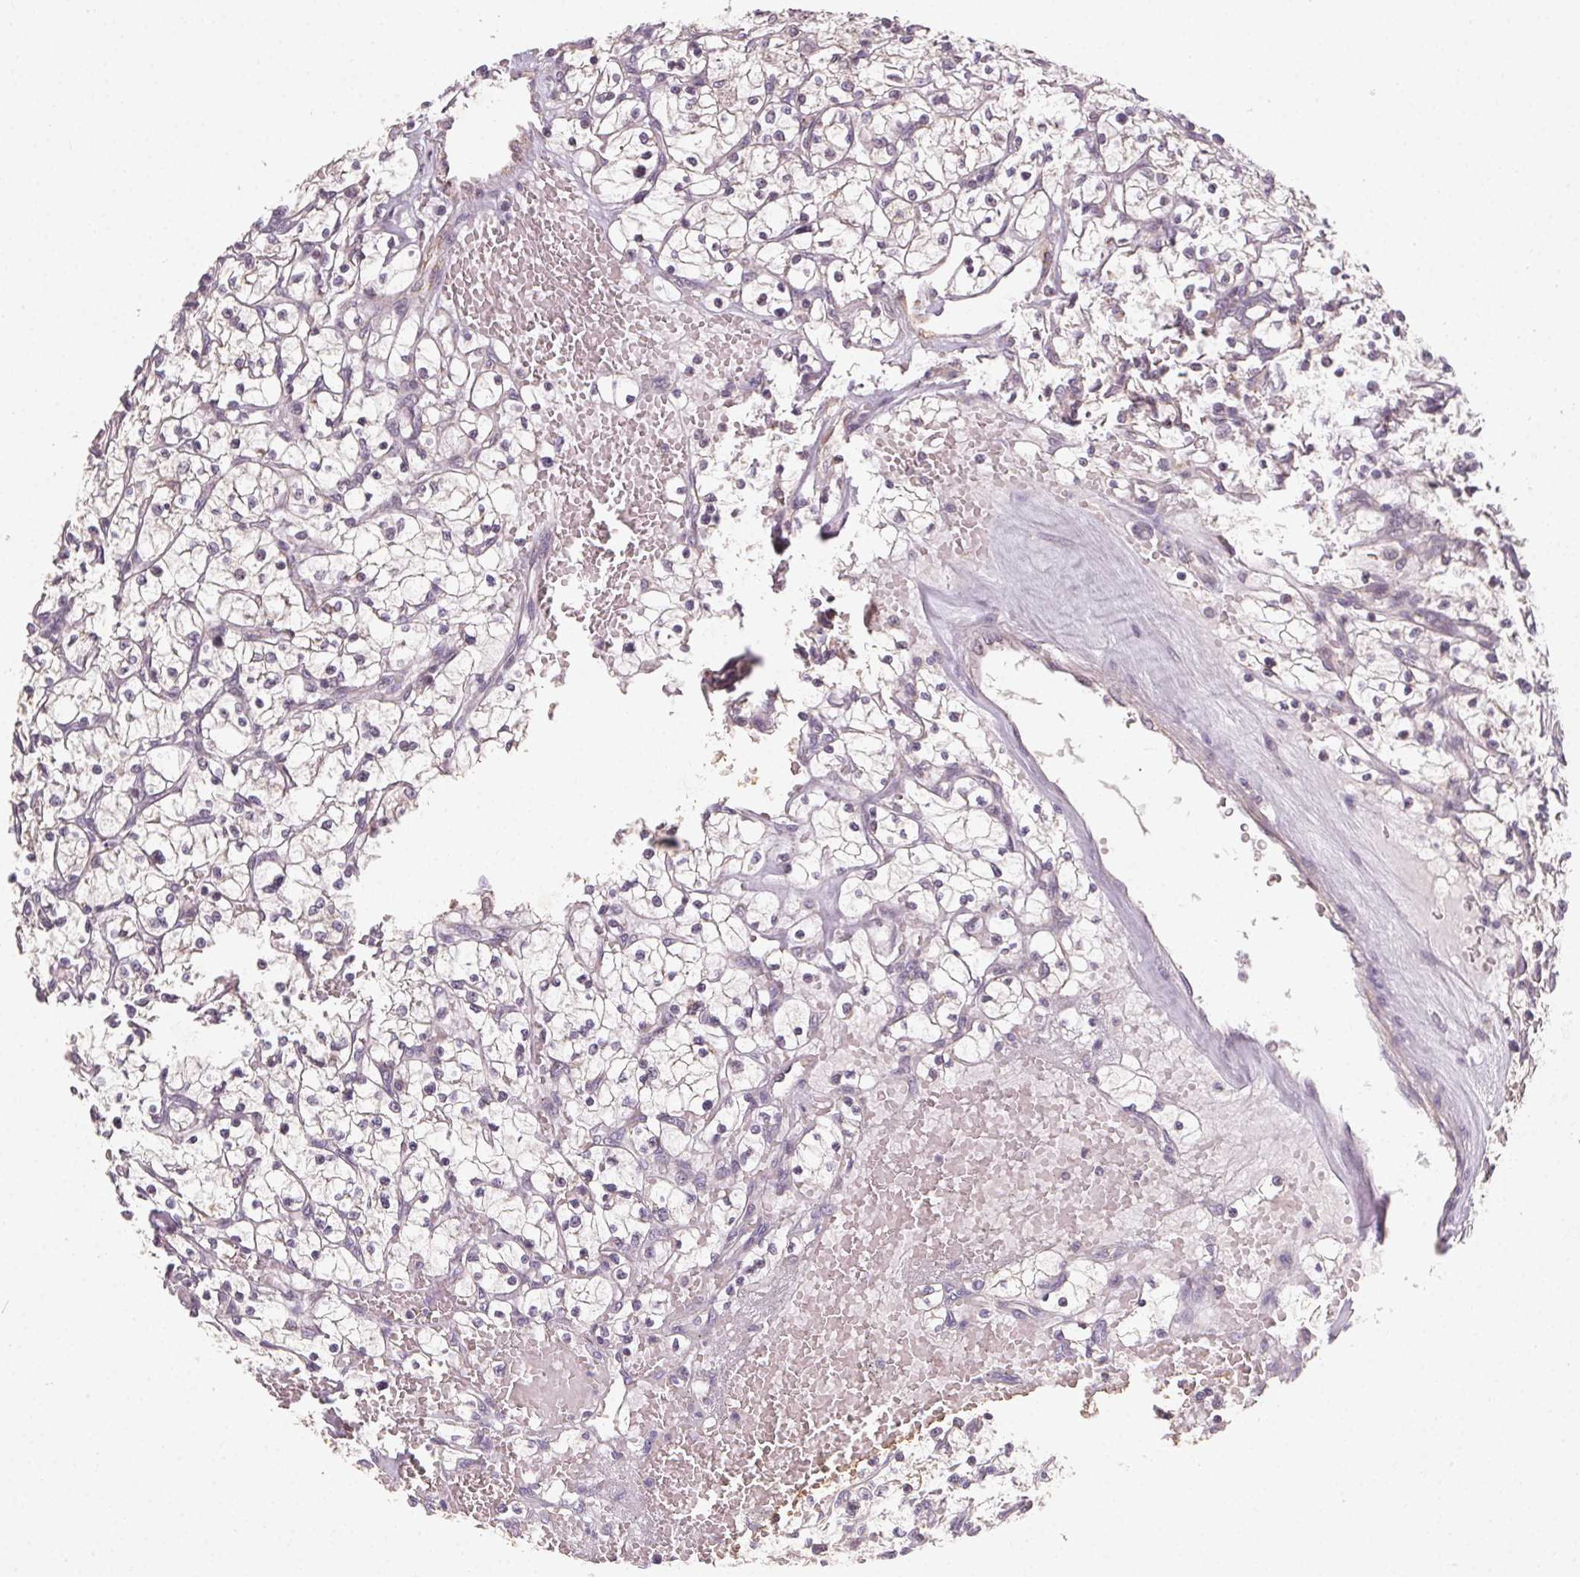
{"staining": {"intensity": "negative", "quantity": "none", "location": "none"}, "tissue": "renal cancer", "cell_type": "Tumor cells", "image_type": "cancer", "snomed": [{"axis": "morphology", "description": "Adenocarcinoma, NOS"}, {"axis": "topography", "description": "Kidney"}], "caption": "Tumor cells are negative for protein expression in human renal cancer.", "gene": "NCOA4", "patient": {"sex": "female", "age": 64}}